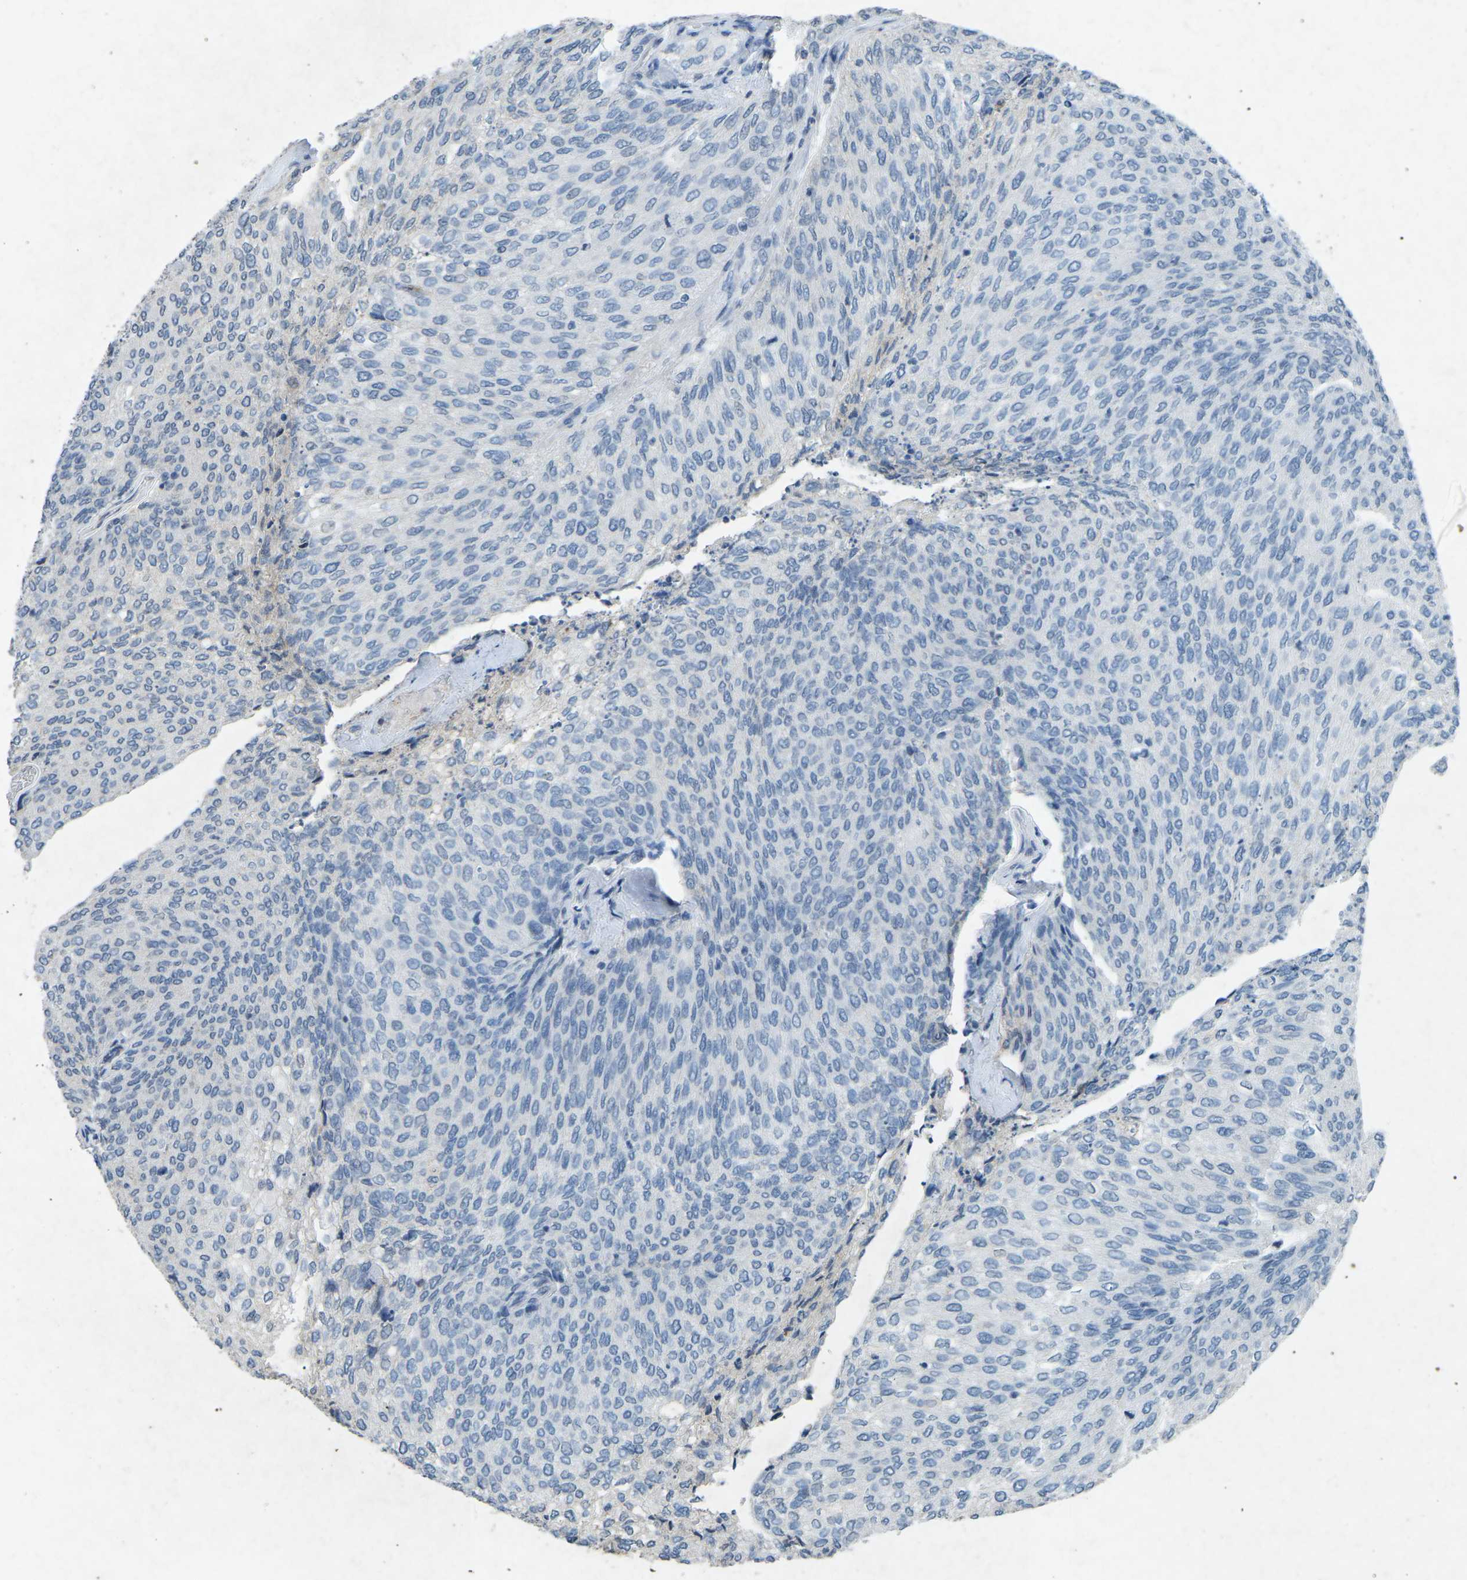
{"staining": {"intensity": "negative", "quantity": "none", "location": "none"}, "tissue": "urothelial cancer", "cell_type": "Tumor cells", "image_type": "cancer", "snomed": [{"axis": "morphology", "description": "Urothelial carcinoma, Low grade"}, {"axis": "topography", "description": "Urinary bladder"}], "caption": "Low-grade urothelial carcinoma was stained to show a protein in brown. There is no significant expression in tumor cells.", "gene": "A1BG", "patient": {"sex": "female", "age": 79}}